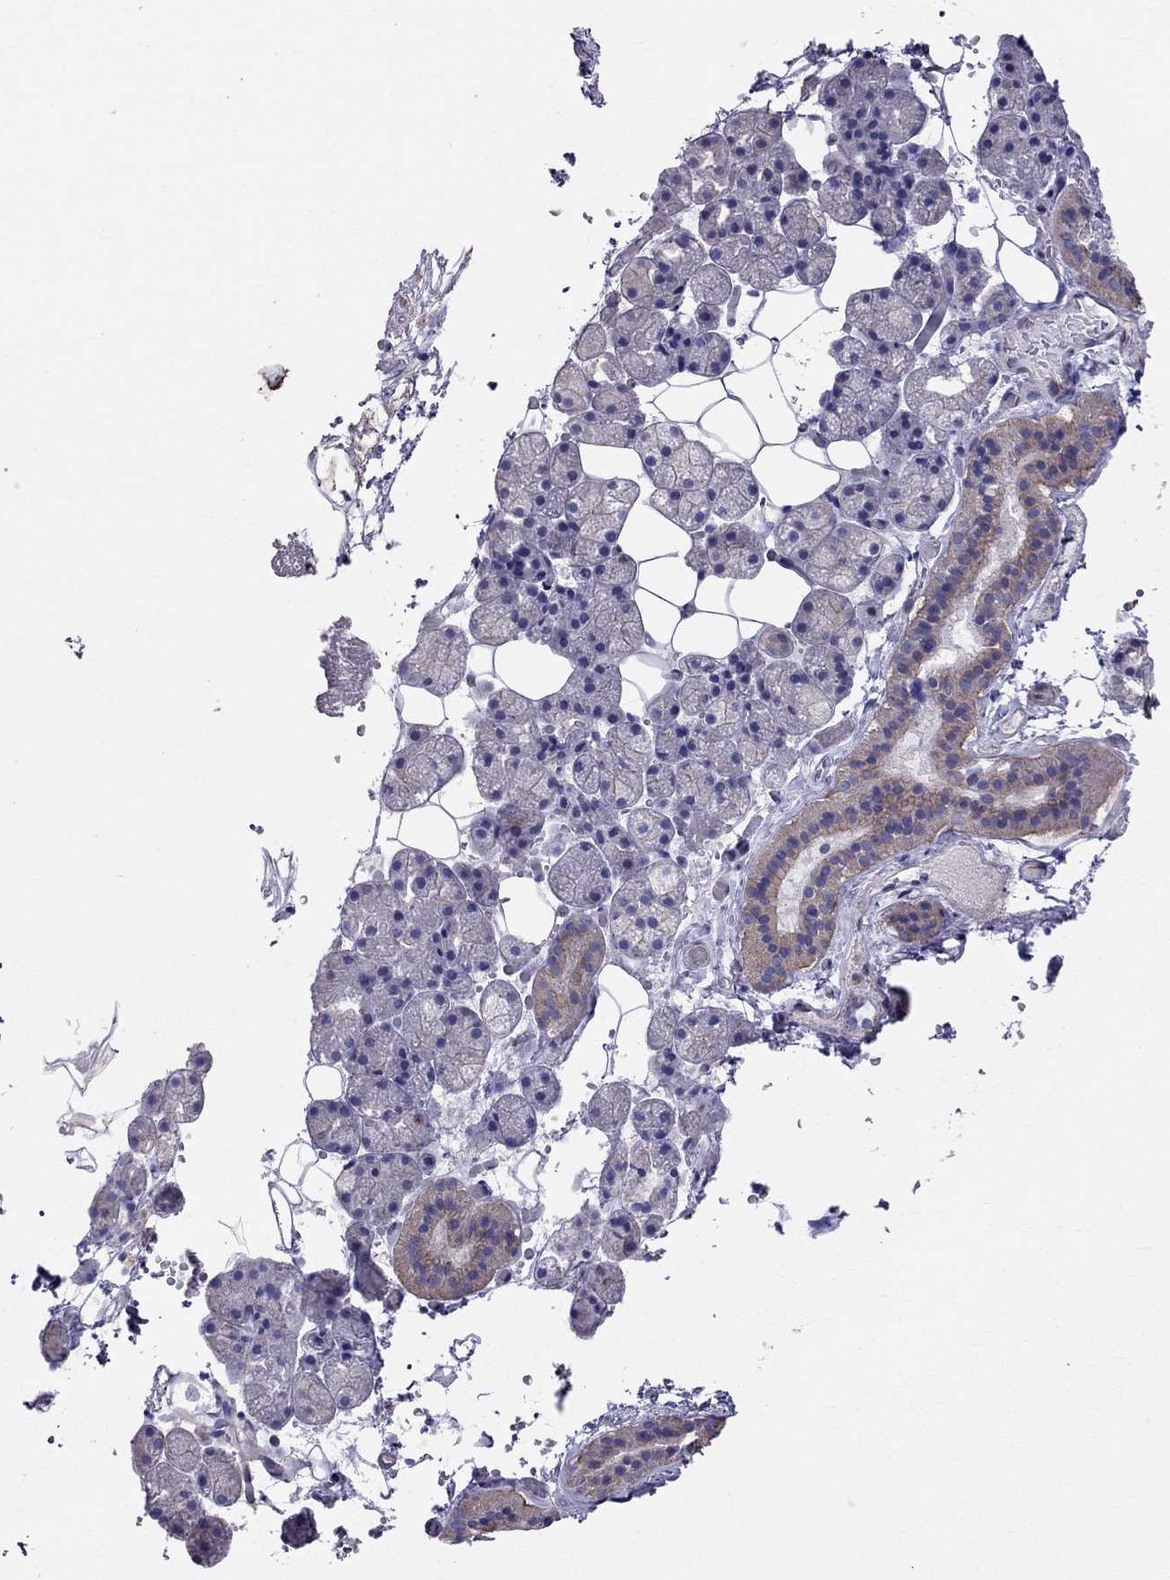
{"staining": {"intensity": "moderate", "quantity": "25%-75%", "location": "cytoplasmic/membranous"}, "tissue": "salivary gland", "cell_type": "Glandular cells", "image_type": "normal", "snomed": [{"axis": "morphology", "description": "Normal tissue, NOS"}, {"axis": "topography", "description": "Salivary gland"}], "caption": "Immunohistochemical staining of unremarkable human salivary gland reveals 25%-75% levels of moderate cytoplasmic/membranous protein positivity in approximately 25%-75% of glandular cells.", "gene": "ENOX1", "patient": {"sex": "male", "age": 38}}